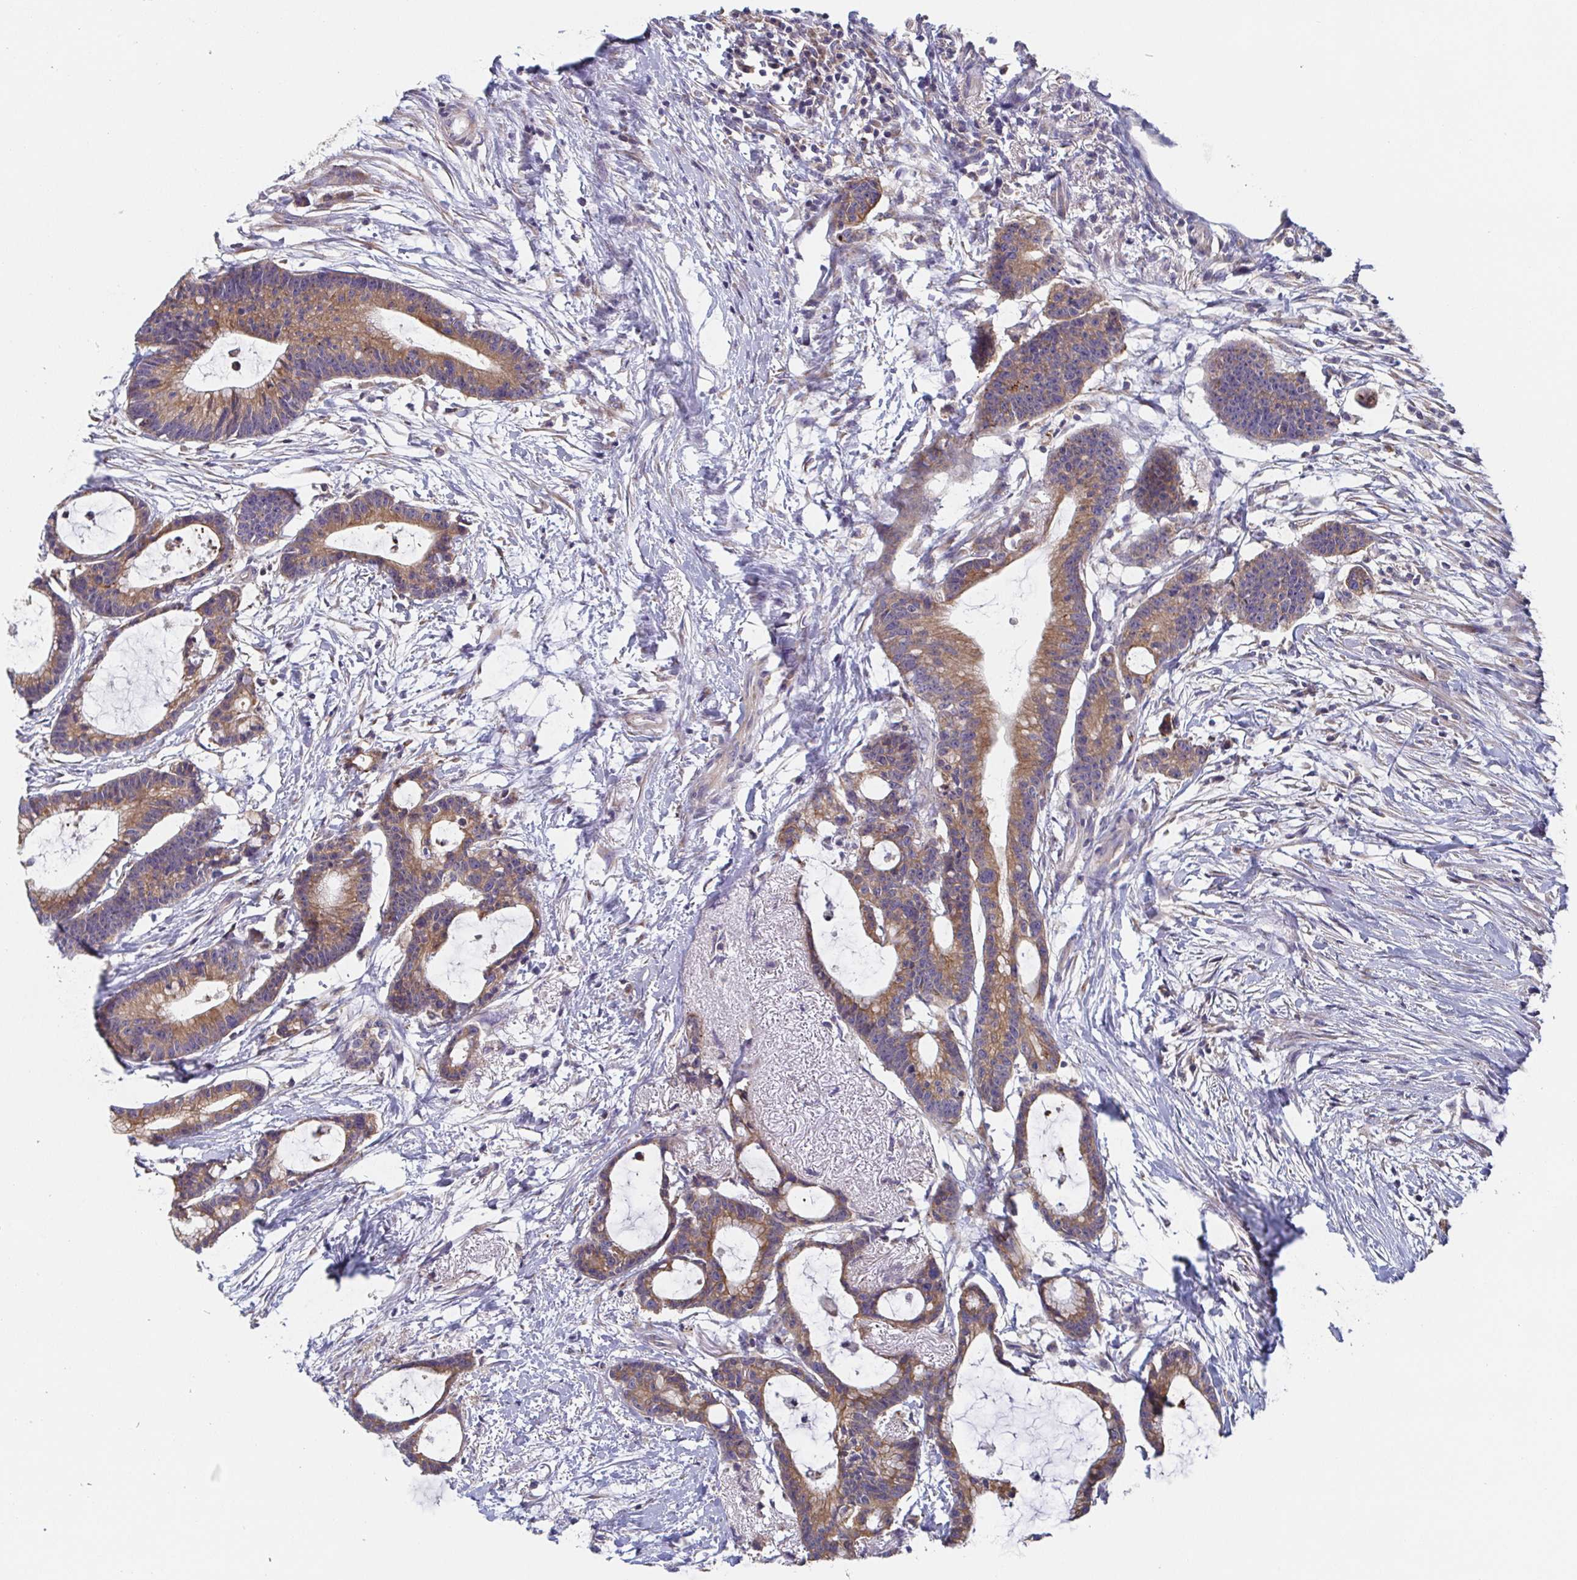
{"staining": {"intensity": "moderate", "quantity": ">75%", "location": "cytoplasmic/membranous"}, "tissue": "colorectal cancer", "cell_type": "Tumor cells", "image_type": "cancer", "snomed": [{"axis": "morphology", "description": "Adenocarcinoma, NOS"}, {"axis": "topography", "description": "Colon"}], "caption": "Brown immunohistochemical staining in colorectal cancer (adenocarcinoma) exhibits moderate cytoplasmic/membranous expression in about >75% of tumor cells.", "gene": "TUFT1", "patient": {"sex": "female", "age": 78}}